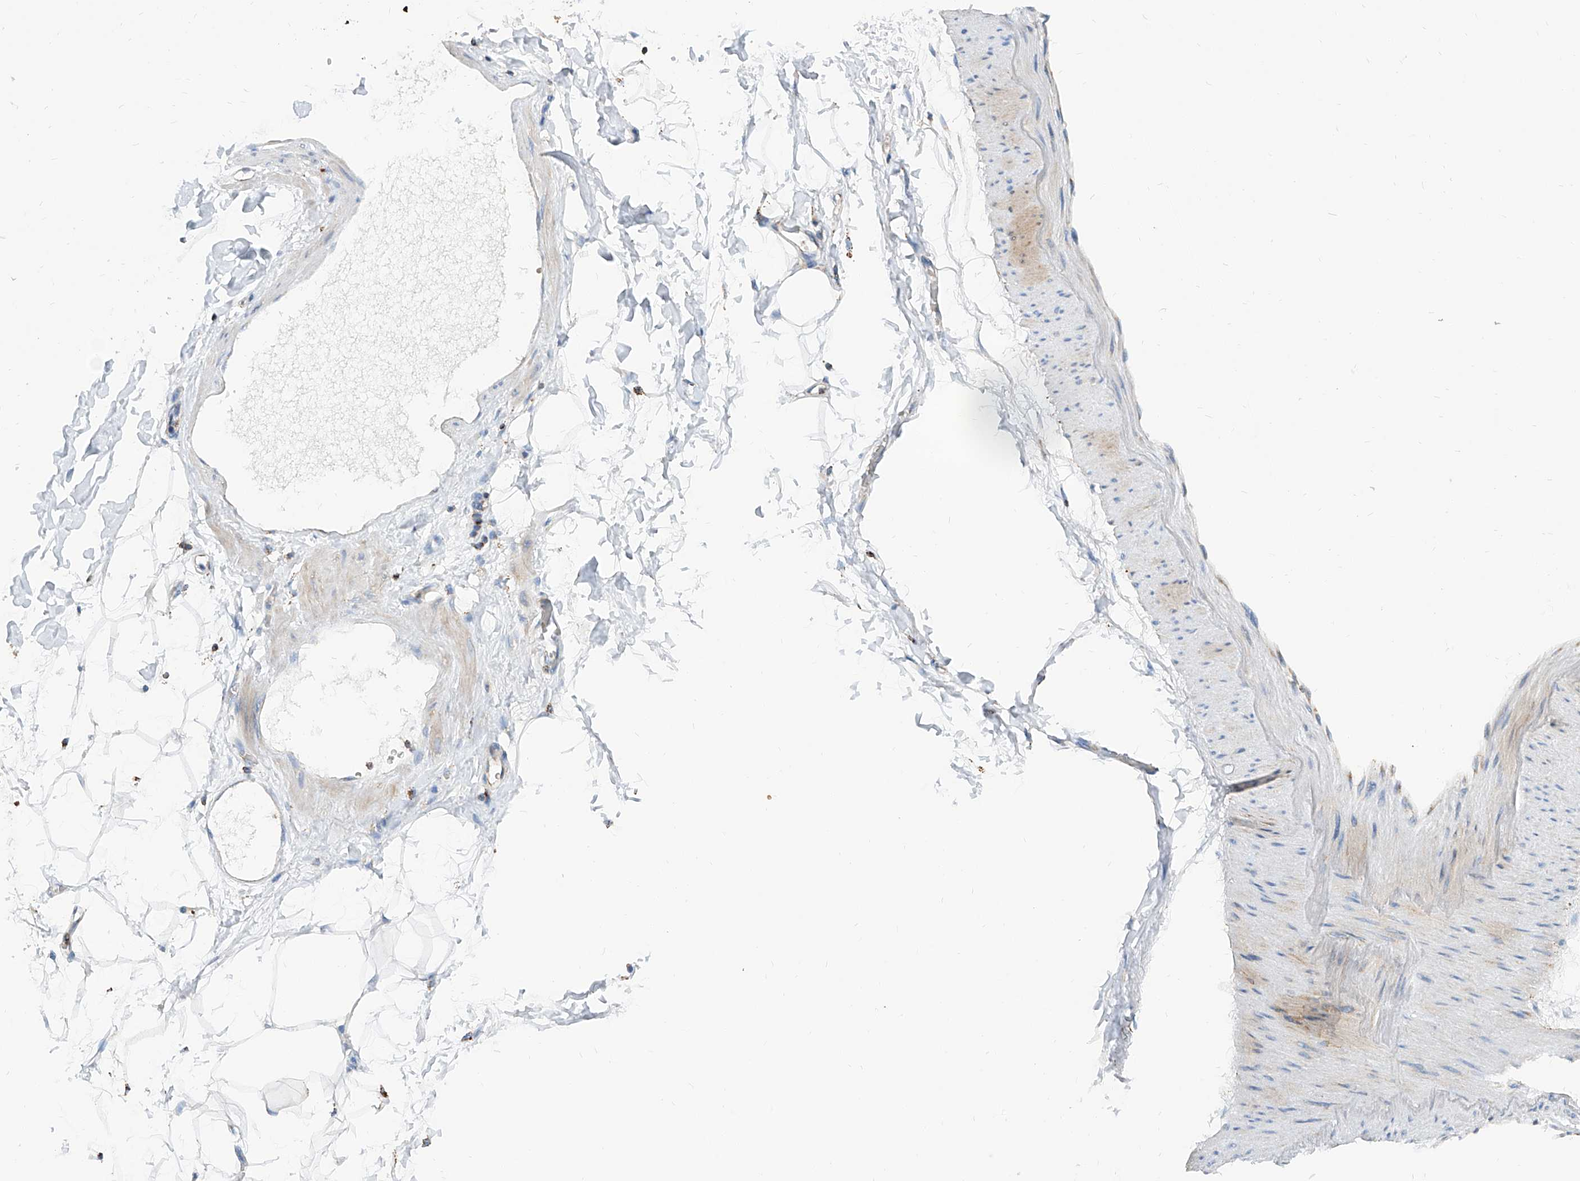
{"staining": {"intensity": "negative", "quantity": "none", "location": "none"}, "tissue": "adipose tissue", "cell_type": "Adipocytes", "image_type": "normal", "snomed": [{"axis": "morphology", "description": "Normal tissue, NOS"}, {"axis": "morphology", "description": "Adenocarcinoma, NOS"}, {"axis": "topography", "description": "Pancreas"}, {"axis": "topography", "description": "Peripheral nerve tissue"}], "caption": "A histopathology image of human adipose tissue is negative for staining in adipocytes.", "gene": "CPNE5", "patient": {"sex": "male", "age": 59}}